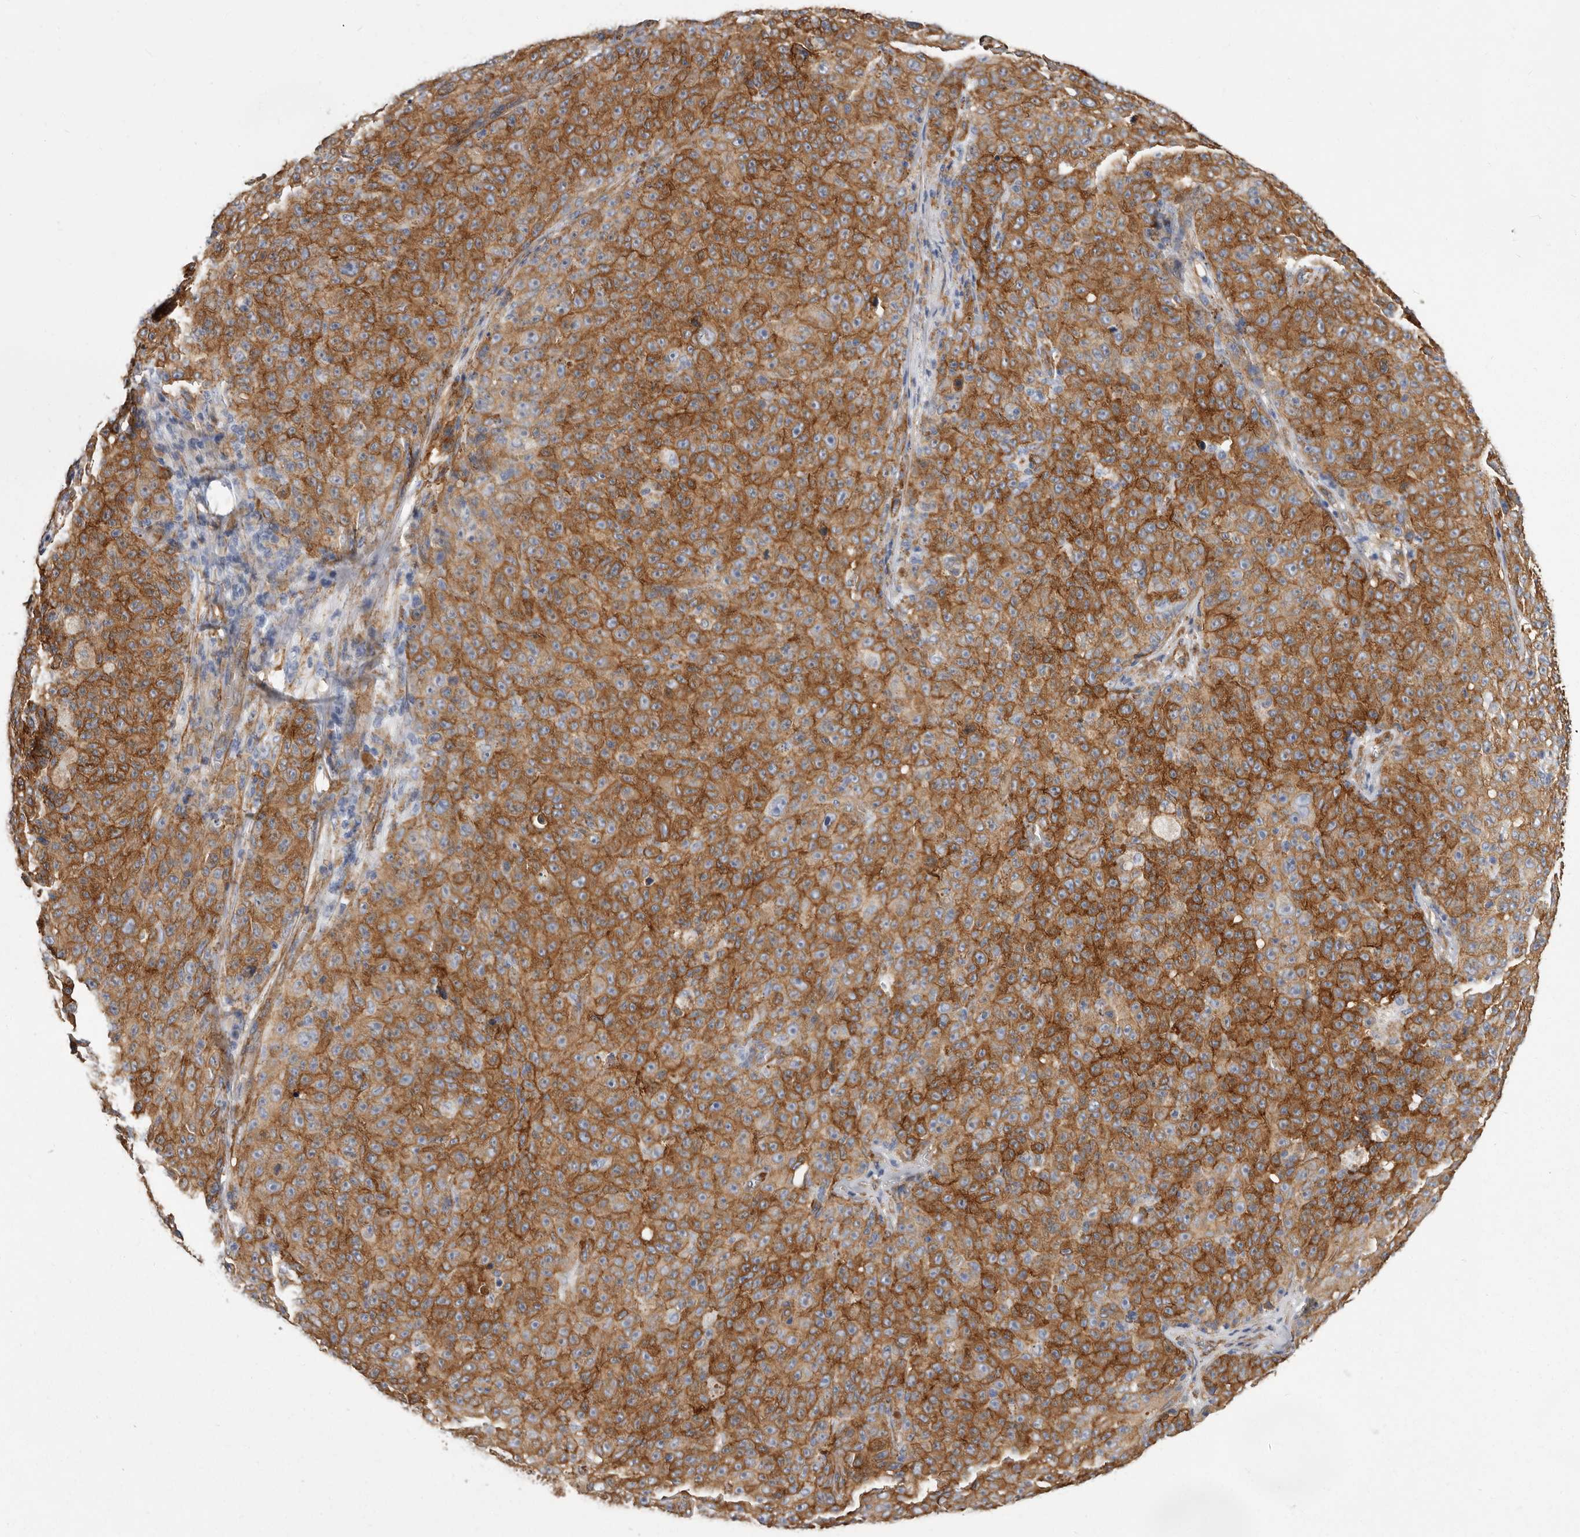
{"staining": {"intensity": "moderate", "quantity": ">75%", "location": "cytoplasmic/membranous"}, "tissue": "melanoma", "cell_type": "Tumor cells", "image_type": "cancer", "snomed": [{"axis": "morphology", "description": "Malignant melanoma, NOS"}, {"axis": "topography", "description": "Skin"}], "caption": "This image demonstrates malignant melanoma stained with immunohistochemistry to label a protein in brown. The cytoplasmic/membranous of tumor cells show moderate positivity for the protein. Nuclei are counter-stained blue.", "gene": "ENAH", "patient": {"sex": "female", "age": 82}}